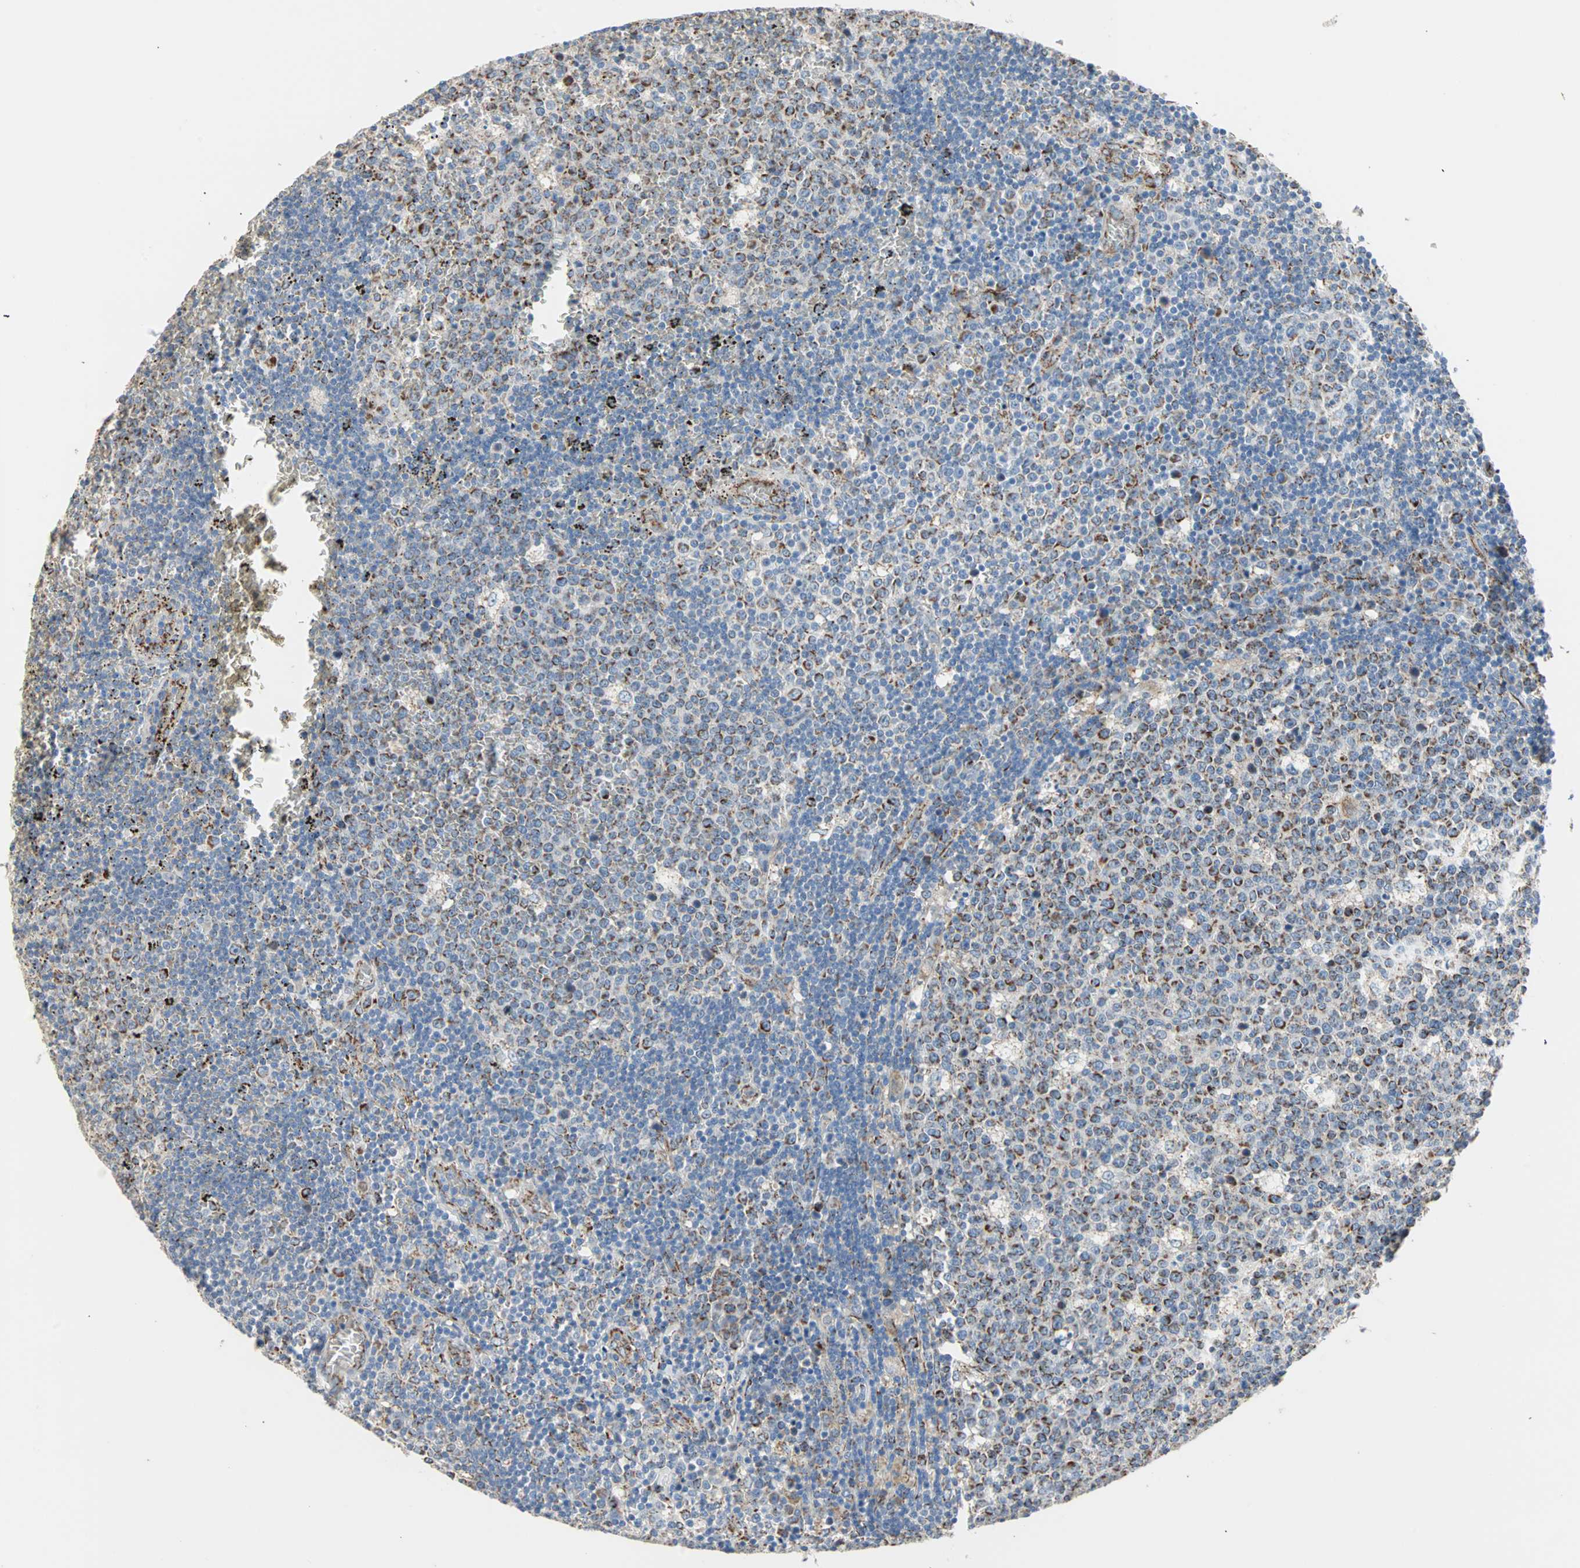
{"staining": {"intensity": "strong", "quantity": ">75%", "location": "cytoplasmic/membranous"}, "tissue": "lymph node", "cell_type": "Germinal center cells", "image_type": "normal", "snomed": [{"axis": "morphology", "description": "Normal tissue, NOS"}, {"axis": "topography", "description": "Lymph node"}, {"axis": "topography", "description": "Salivary gland"}], "caption": "This micrograph exhibits immunohistochemistry staining of benign lymph node, with high strong cytoplasmic/membranous staining in about >75% of germinal center cells.", "gene": "TST", "patient": {"sex": "male", "age": 8}}